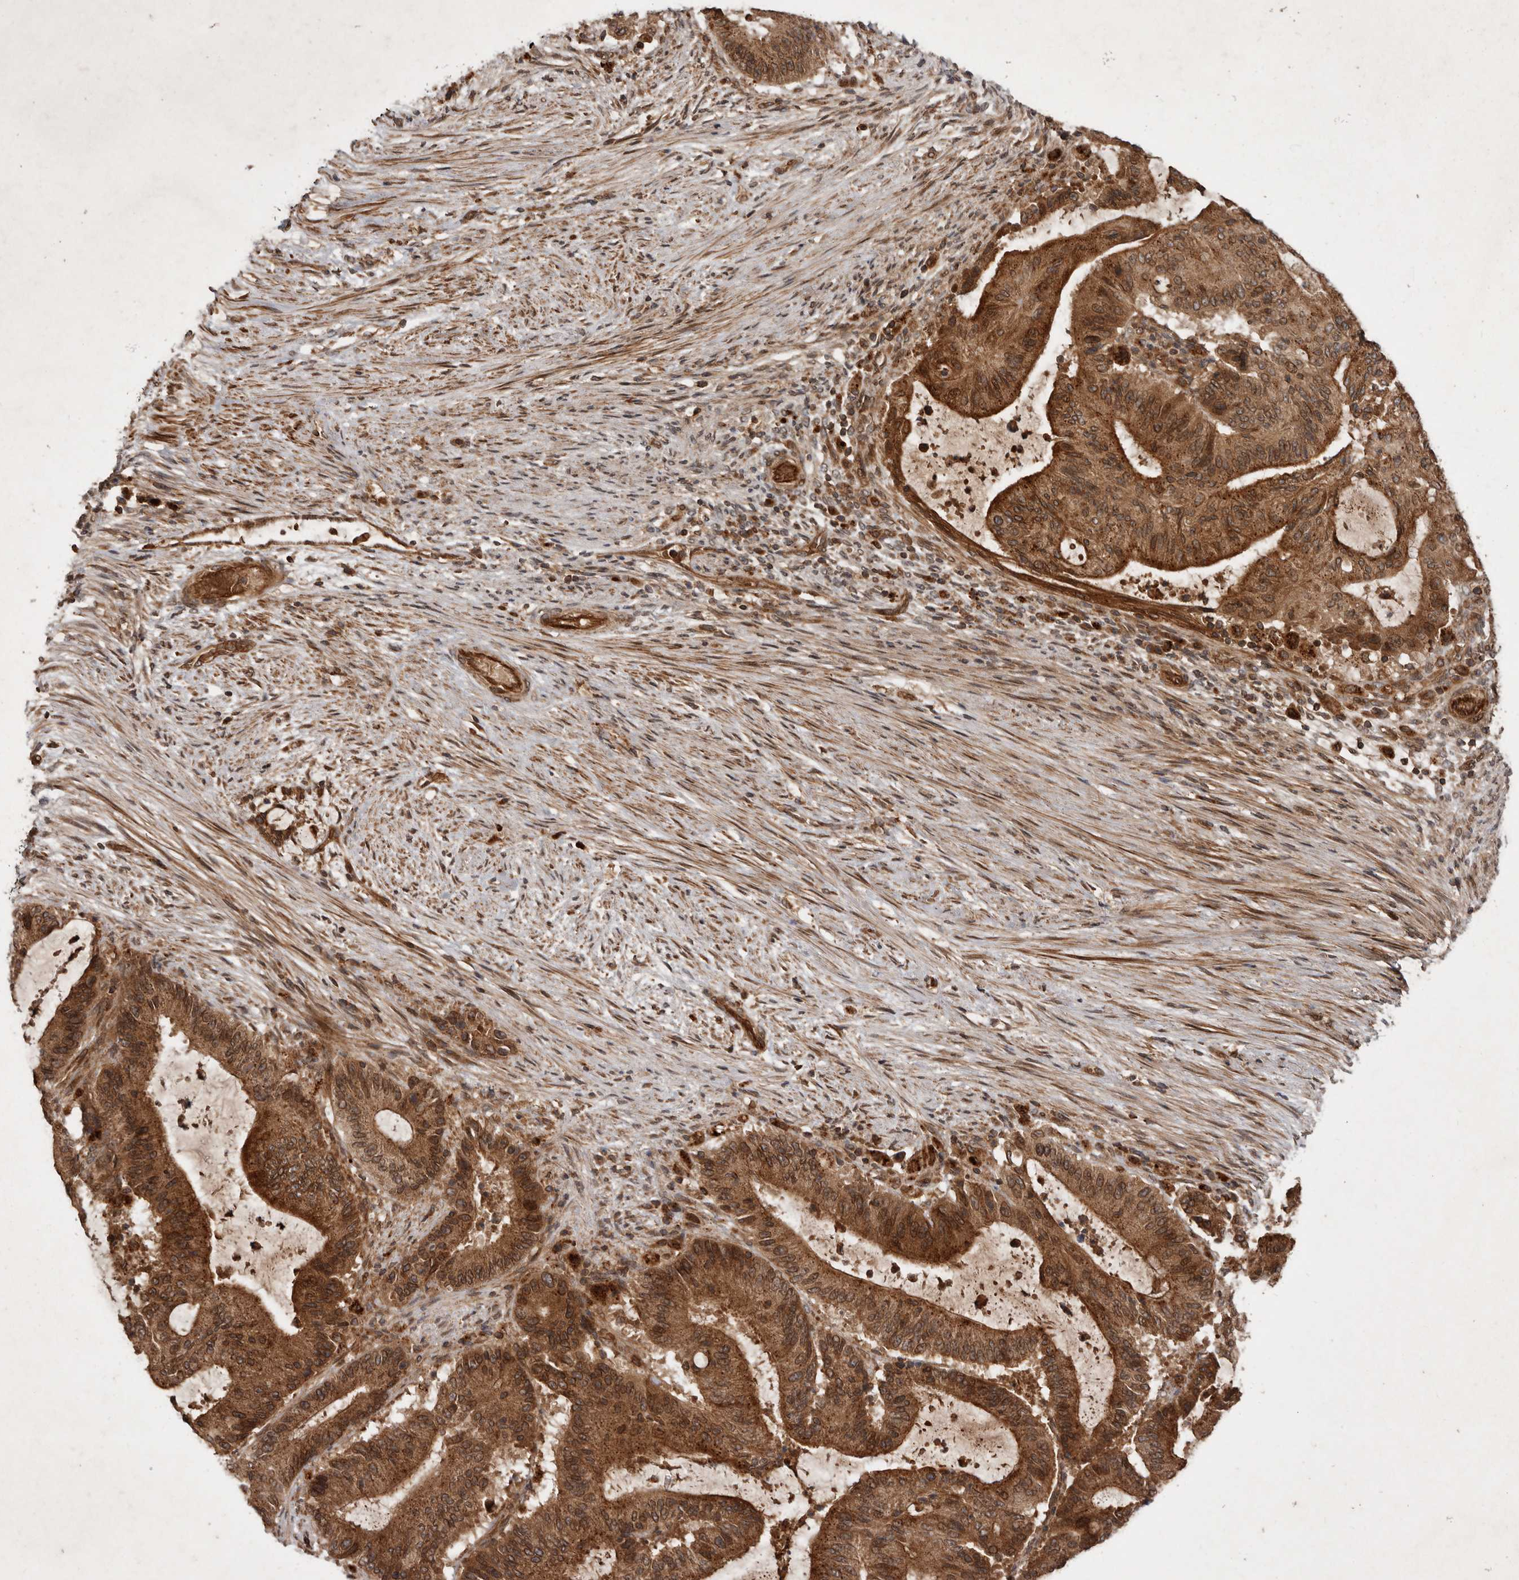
{"staining": {"intensity": "strong", "quantity": "25%-75%", "location": "cytoplasmic/membranous"}, "tissue": "liver cancer", "cell_type": "Tumor cells", "image_type": "cancer", "snomed": [{"axis": "morphology", "description": "Normal tissue, NOS"}, {"axis": "morphology", "description": "Cholangiocarcinoma"}, {"axis": "topography", "description": "Liver"}, {"axis": "topography", "description": "Peripheral nerve tissue"}], "caption": "Human liver cancer stained with a brown dye reveals strong cytoplasmic/membranous positive positivity in about 25%-75% of tumor cells.", "gene": "STK36", "patient": {"sex": "female", "age": 73}}